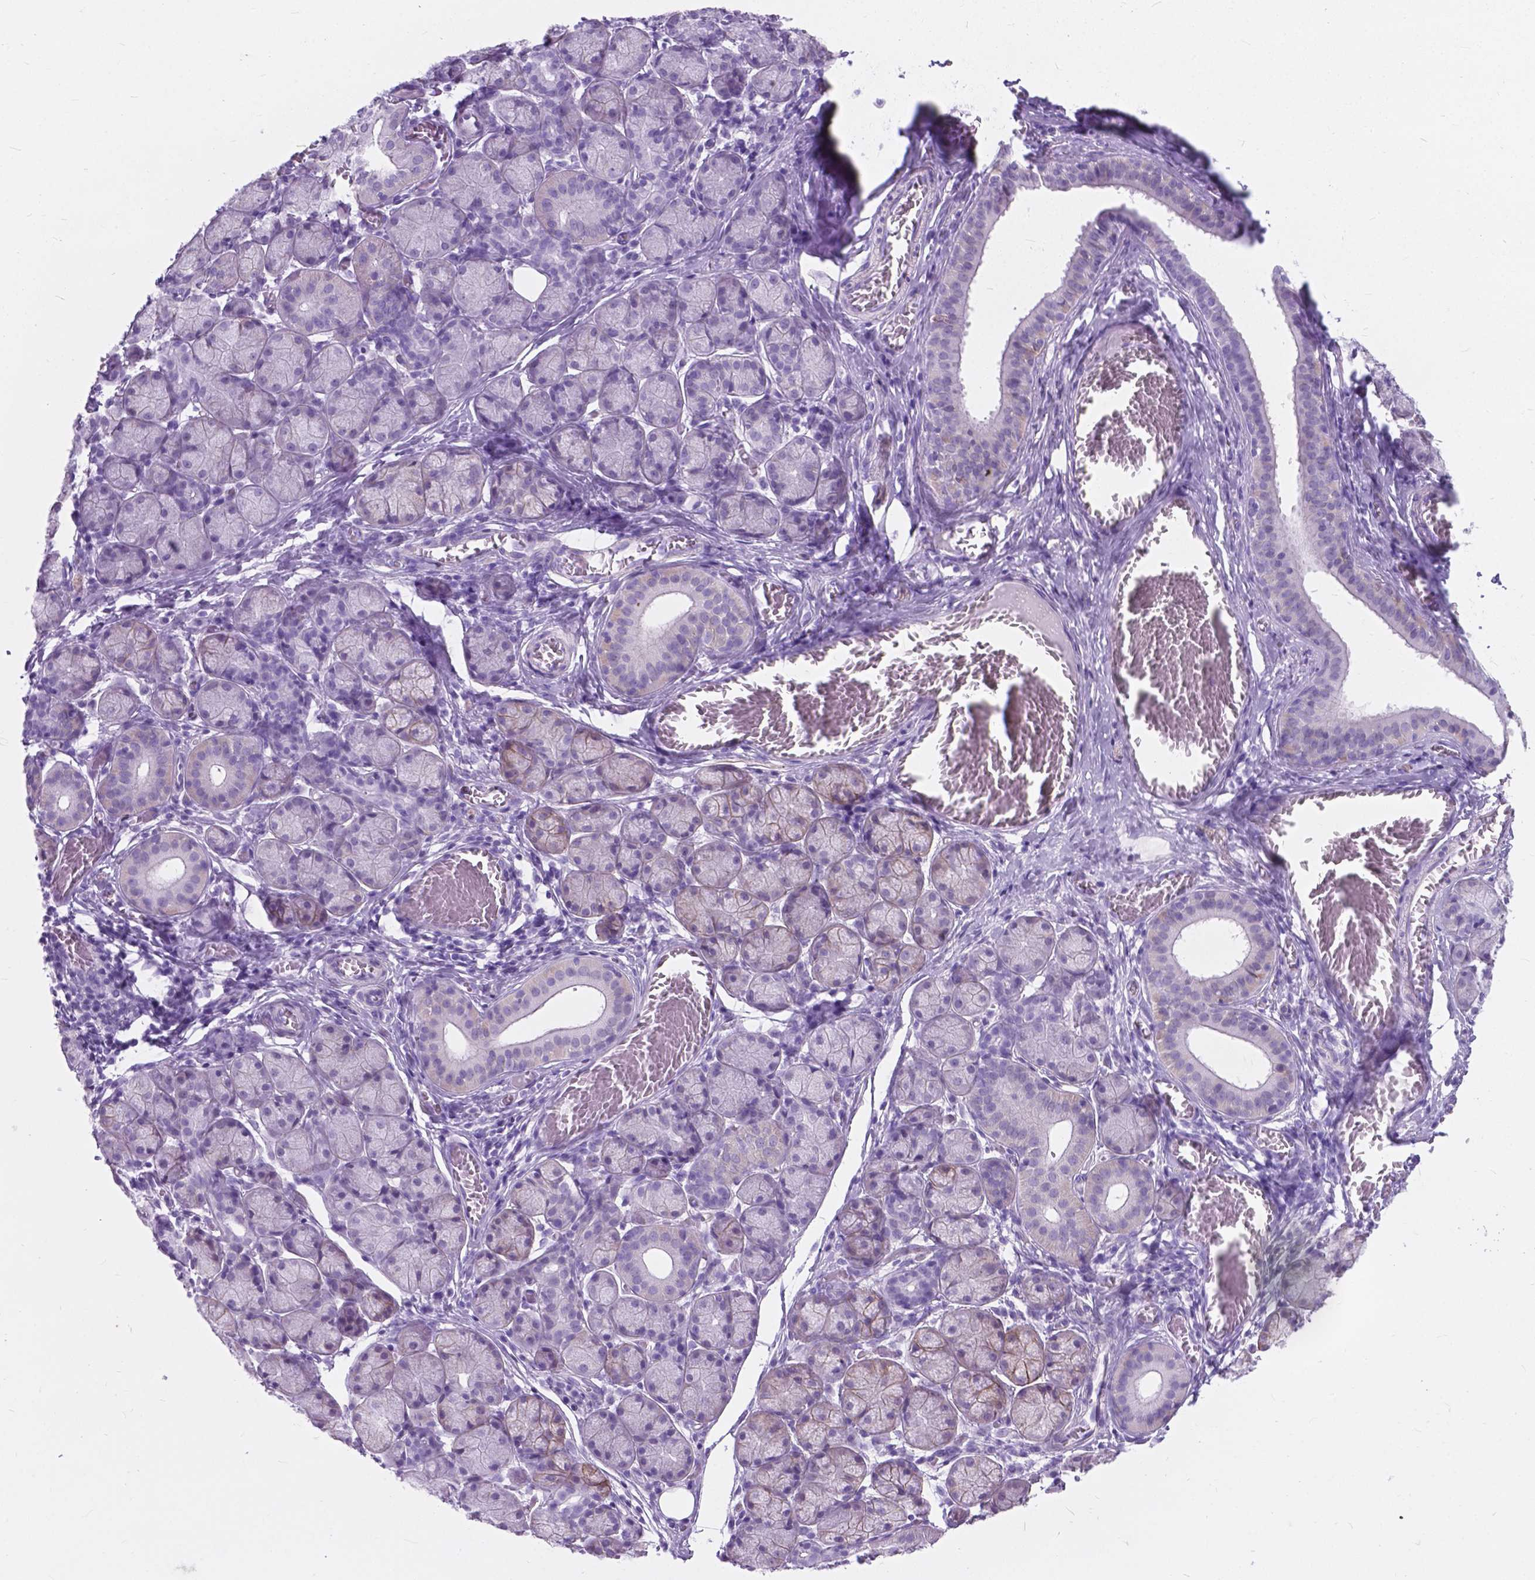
{"staining": {"intensity": "moderate", "quantity": "<25%", "location": "cytoplasmic/membranous"}, "tissue": "salivary gland", "cell_type": "Glandular cells", "image_type": "normal", "snomed": [{"axis": "morphology", "description": "Normal tissue, NOS"}, {"axis": "topography", "description": "Salivary gland"}, {"axis": "topography", "description": "Peripheral nerve tissue"}], "caption": "Immunohistochemistry photomicrograph of unremarkable human salivary gland stained for a protein (brown), which reveals low levels of moderate cytoplasmic/membranous expression in about <25% of glandular cells.", "gene": "KIAA0040", "patient": {"sex": "female", "age": 24}}